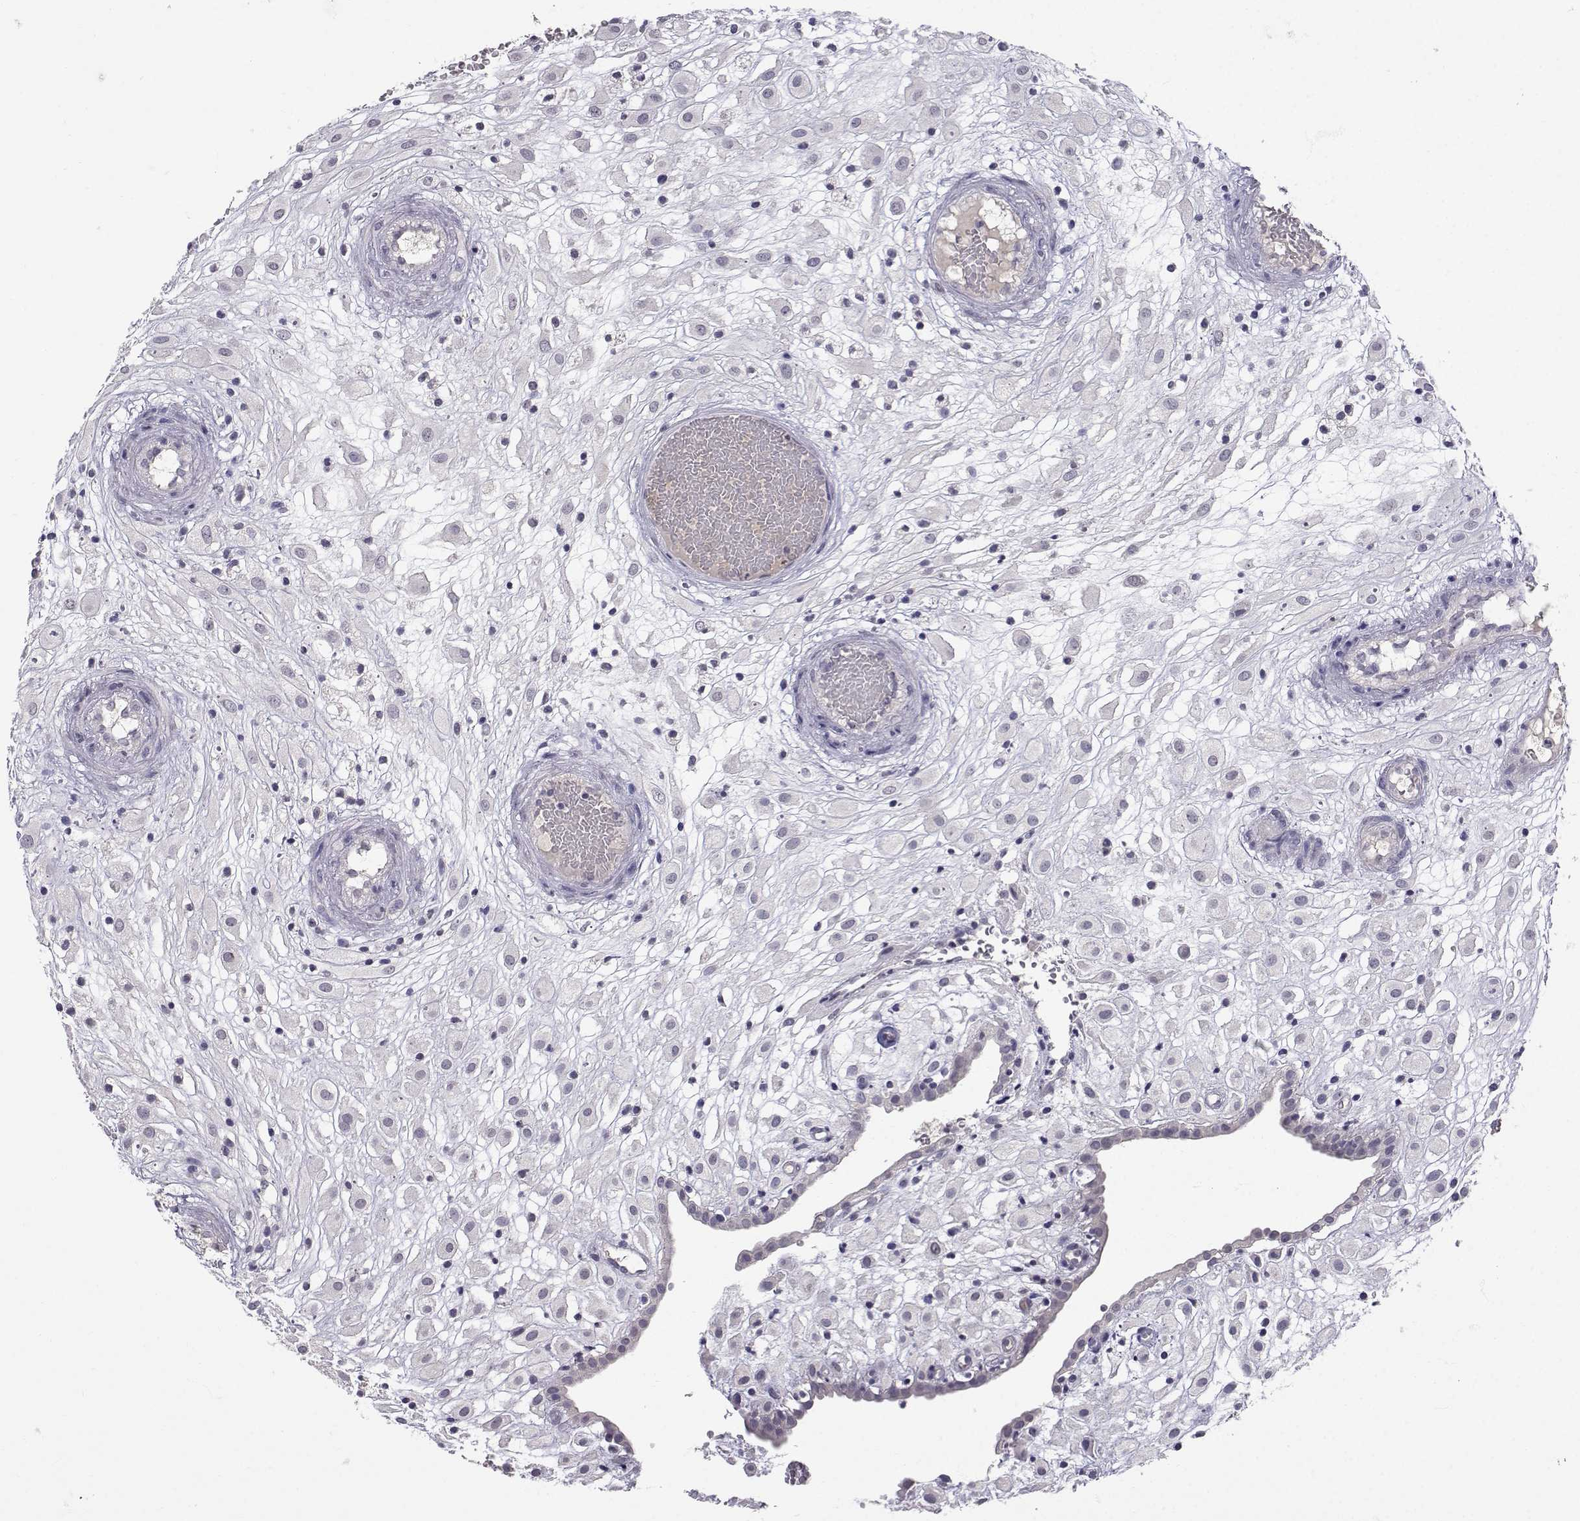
{"staining": {"intensity": "negative", "quantity": "none", "location": "none"}, "tissue": "placenta", "cell_type": "Decidual cells", "image_type": "normal", "snomed": [{"axis": "morphology", "description": "Normal tissue, NOS"}, {"axis": "topography", "description": "Placenta"}], "caption": "An IHC image of normal placenta is shown. There is no staining in decidual cells of placenta.", "gene": "SLC6A3", "patient": {"sex": "female", "age": 24}}